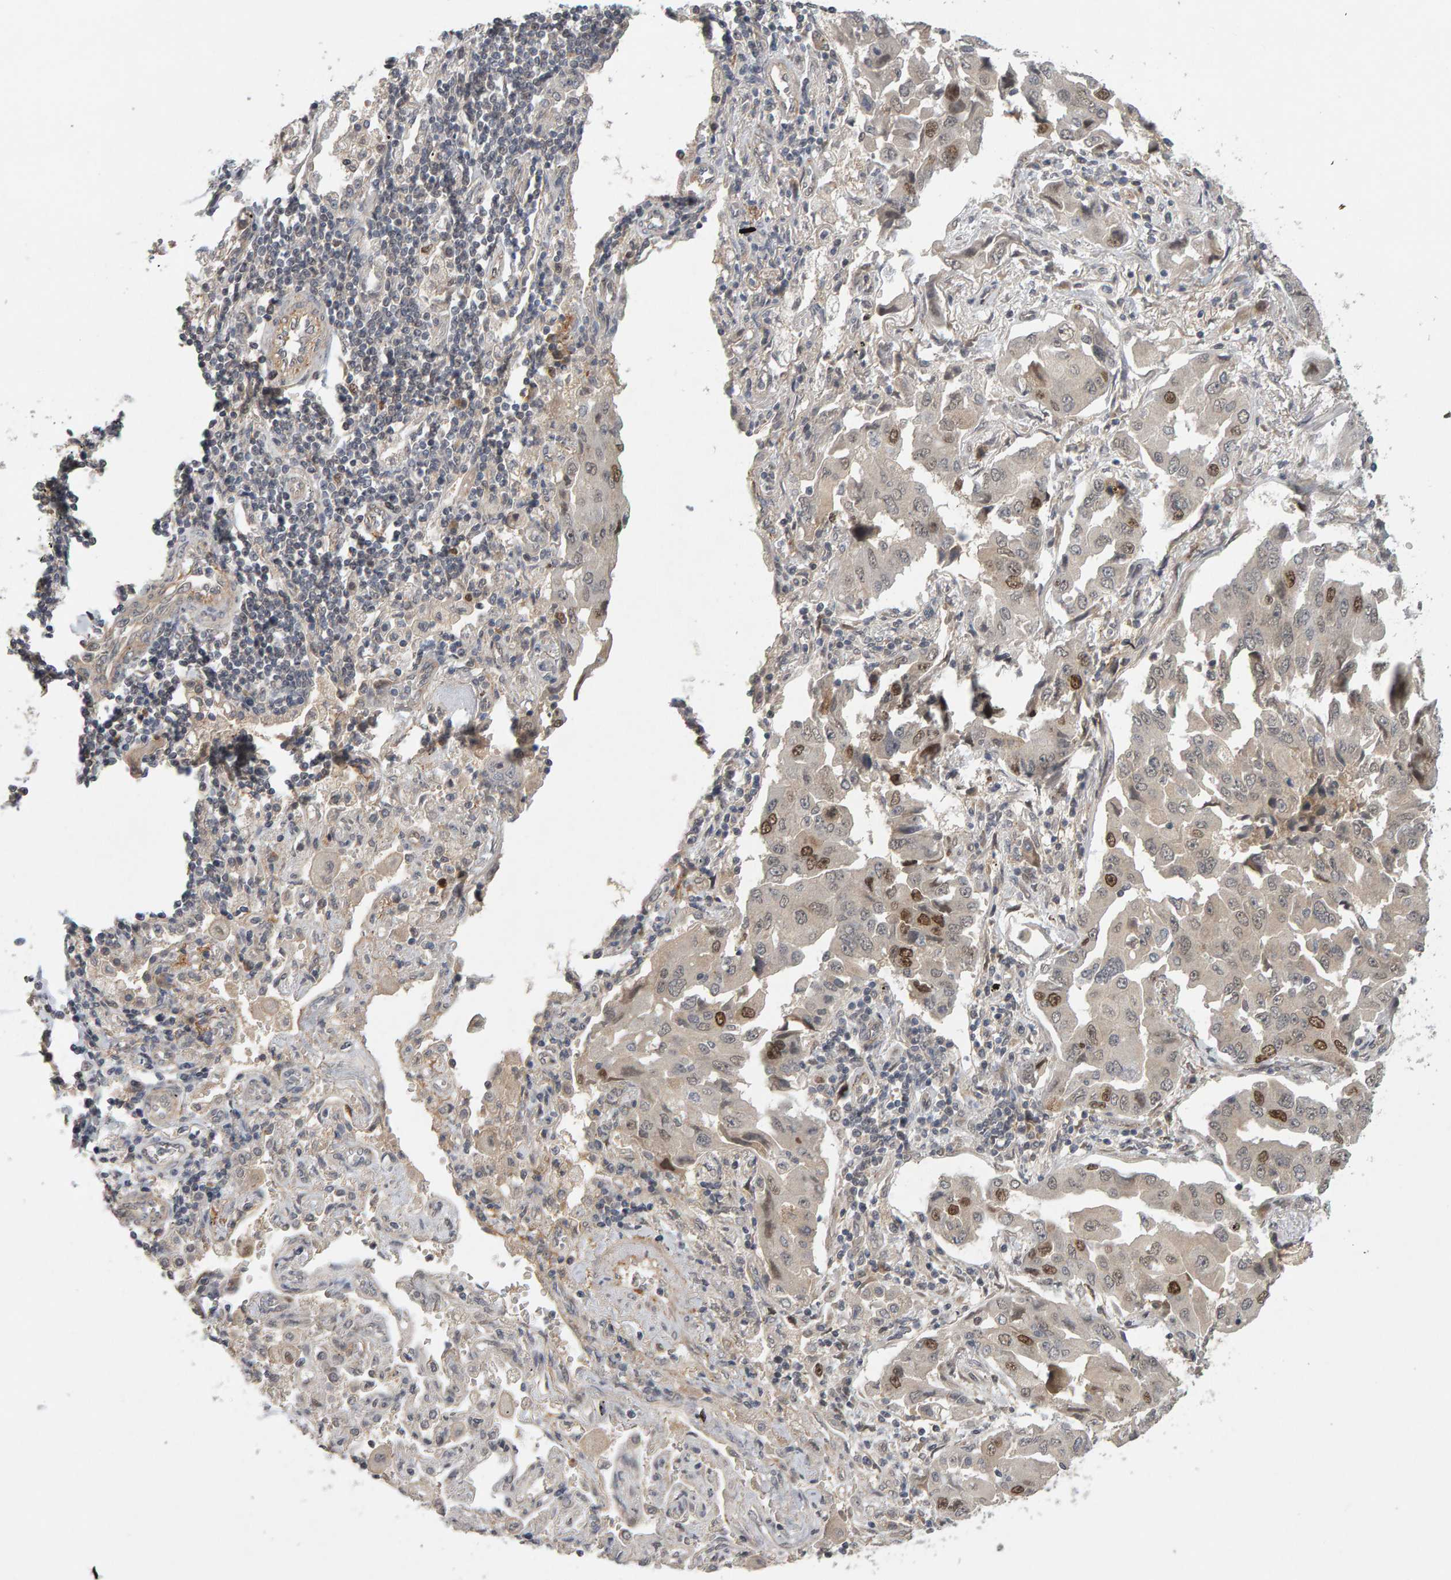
{"staining": {"intensity": "moderate", "quantity": "<25%", "location": "nuclear"}, "tissue": "lung cancer", "cell_type": "Tumor cells", "image_type": "cancer", "snomed": [{"axis": "morphology", "description": "Adenocarcinoma, NOS"}, {"axis": "topography", "description": "Lung"}], "caption": "Lung cancer (adenocarcinoma) stained for a protein (brown) shows moderate nuclear positive staining in approximately <25% of tumor cells.", "gene": "CDCA5", "patient": {"sex": "female", "age": 65}}